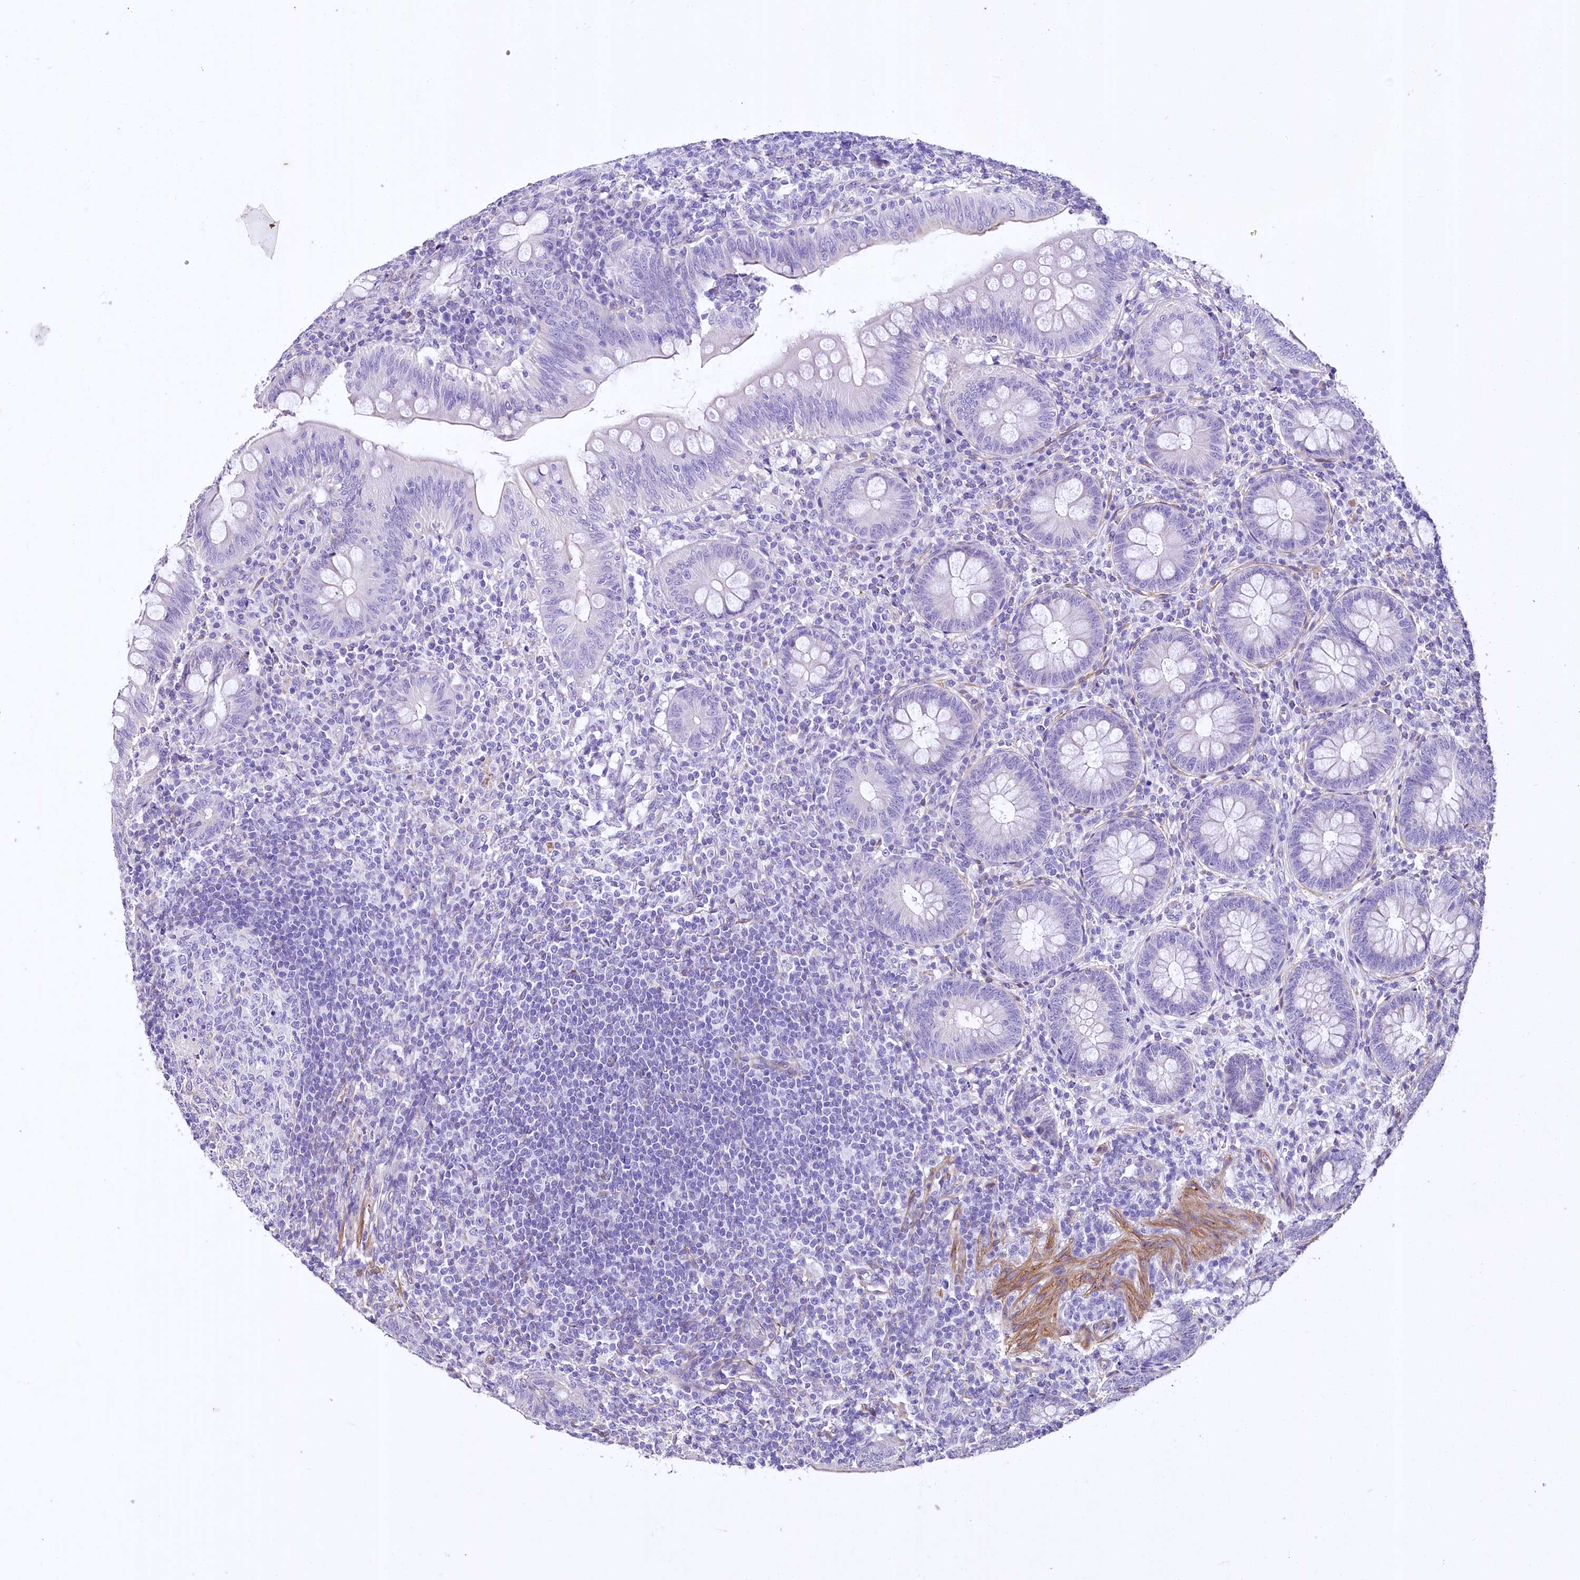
{"staining": {"intensity": "negative", "quantity": "none", "location": "none"}, "tissue": "appendix", "cell_type": "Glandular cells", "image_type": "normal", "snomed": [{"axis": "morphology", "description": "Normal tissue, NOS"}, {"axis": "topography", "description": "Appendix"}], "caption": "Immunohistochemical staining of normal appendix shows no significant expression in glandular cells.", "gene": "RDH16", "patient": {"sex": "male", "age": 14}}